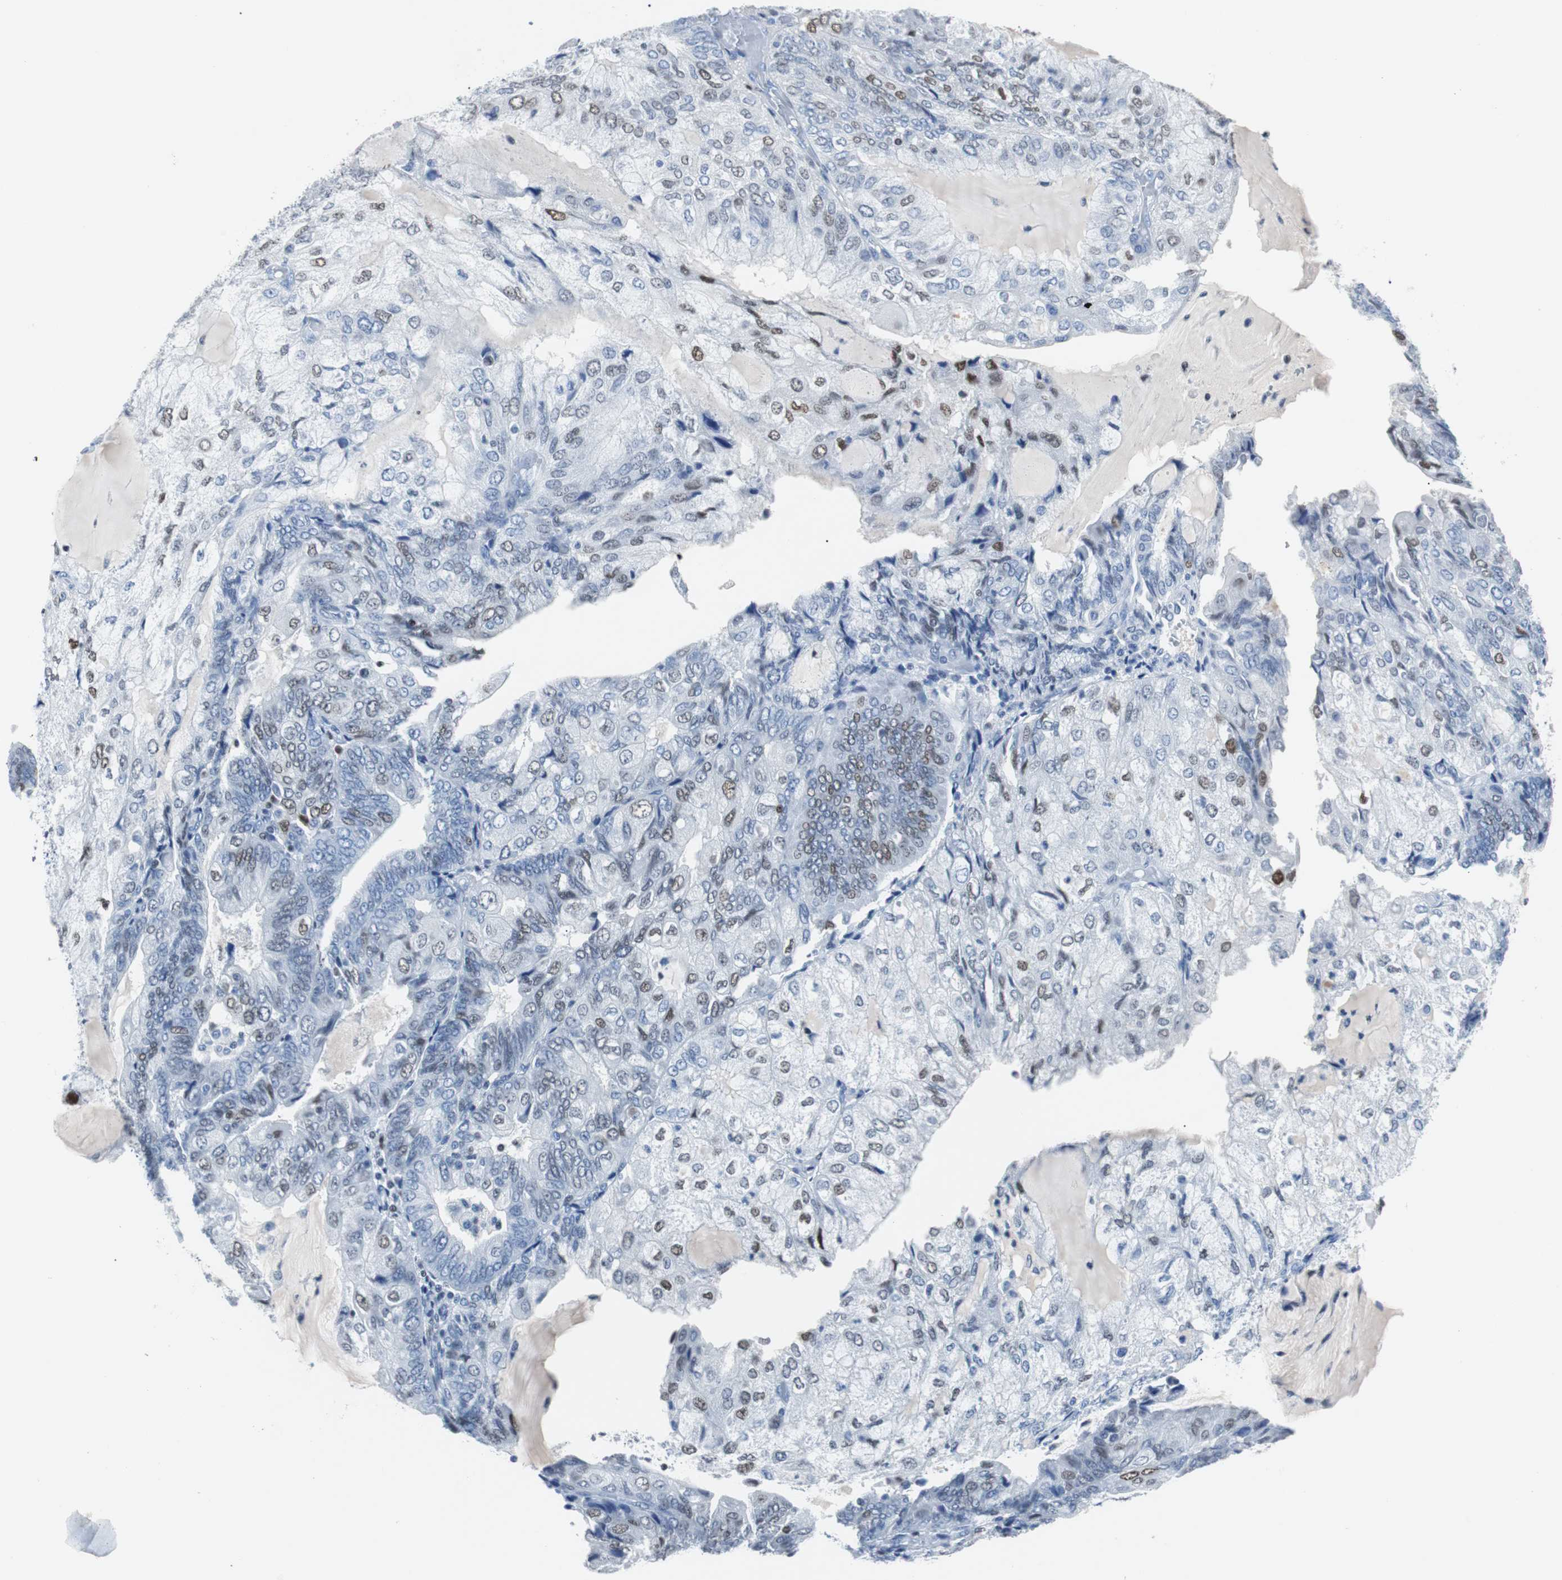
{"staining": {"intensity": "weak", "quantity": "<25%", "location": "nuclear"}, "tissue": "endometrial cancer", "cell_type": "Tumor cells", "image_type": "cancer", "snomed": [{"axis": "morphology", "description": "Adenocarcinoma, NOS"}, {"axis": "topography", "description": "Endometrium"}], "caption": "This is a histopathology image of immunohistochemistry (IHC) staining of adenocarcinoma (endometrial), which shows no expression in tumor cells. (Brightfield microscopy of DAB (3,3'-diaminobenzidine) immunohistochemistry at high magnification).", "gene": "JUN", "patient": {"sex": "female", "age": 81}}